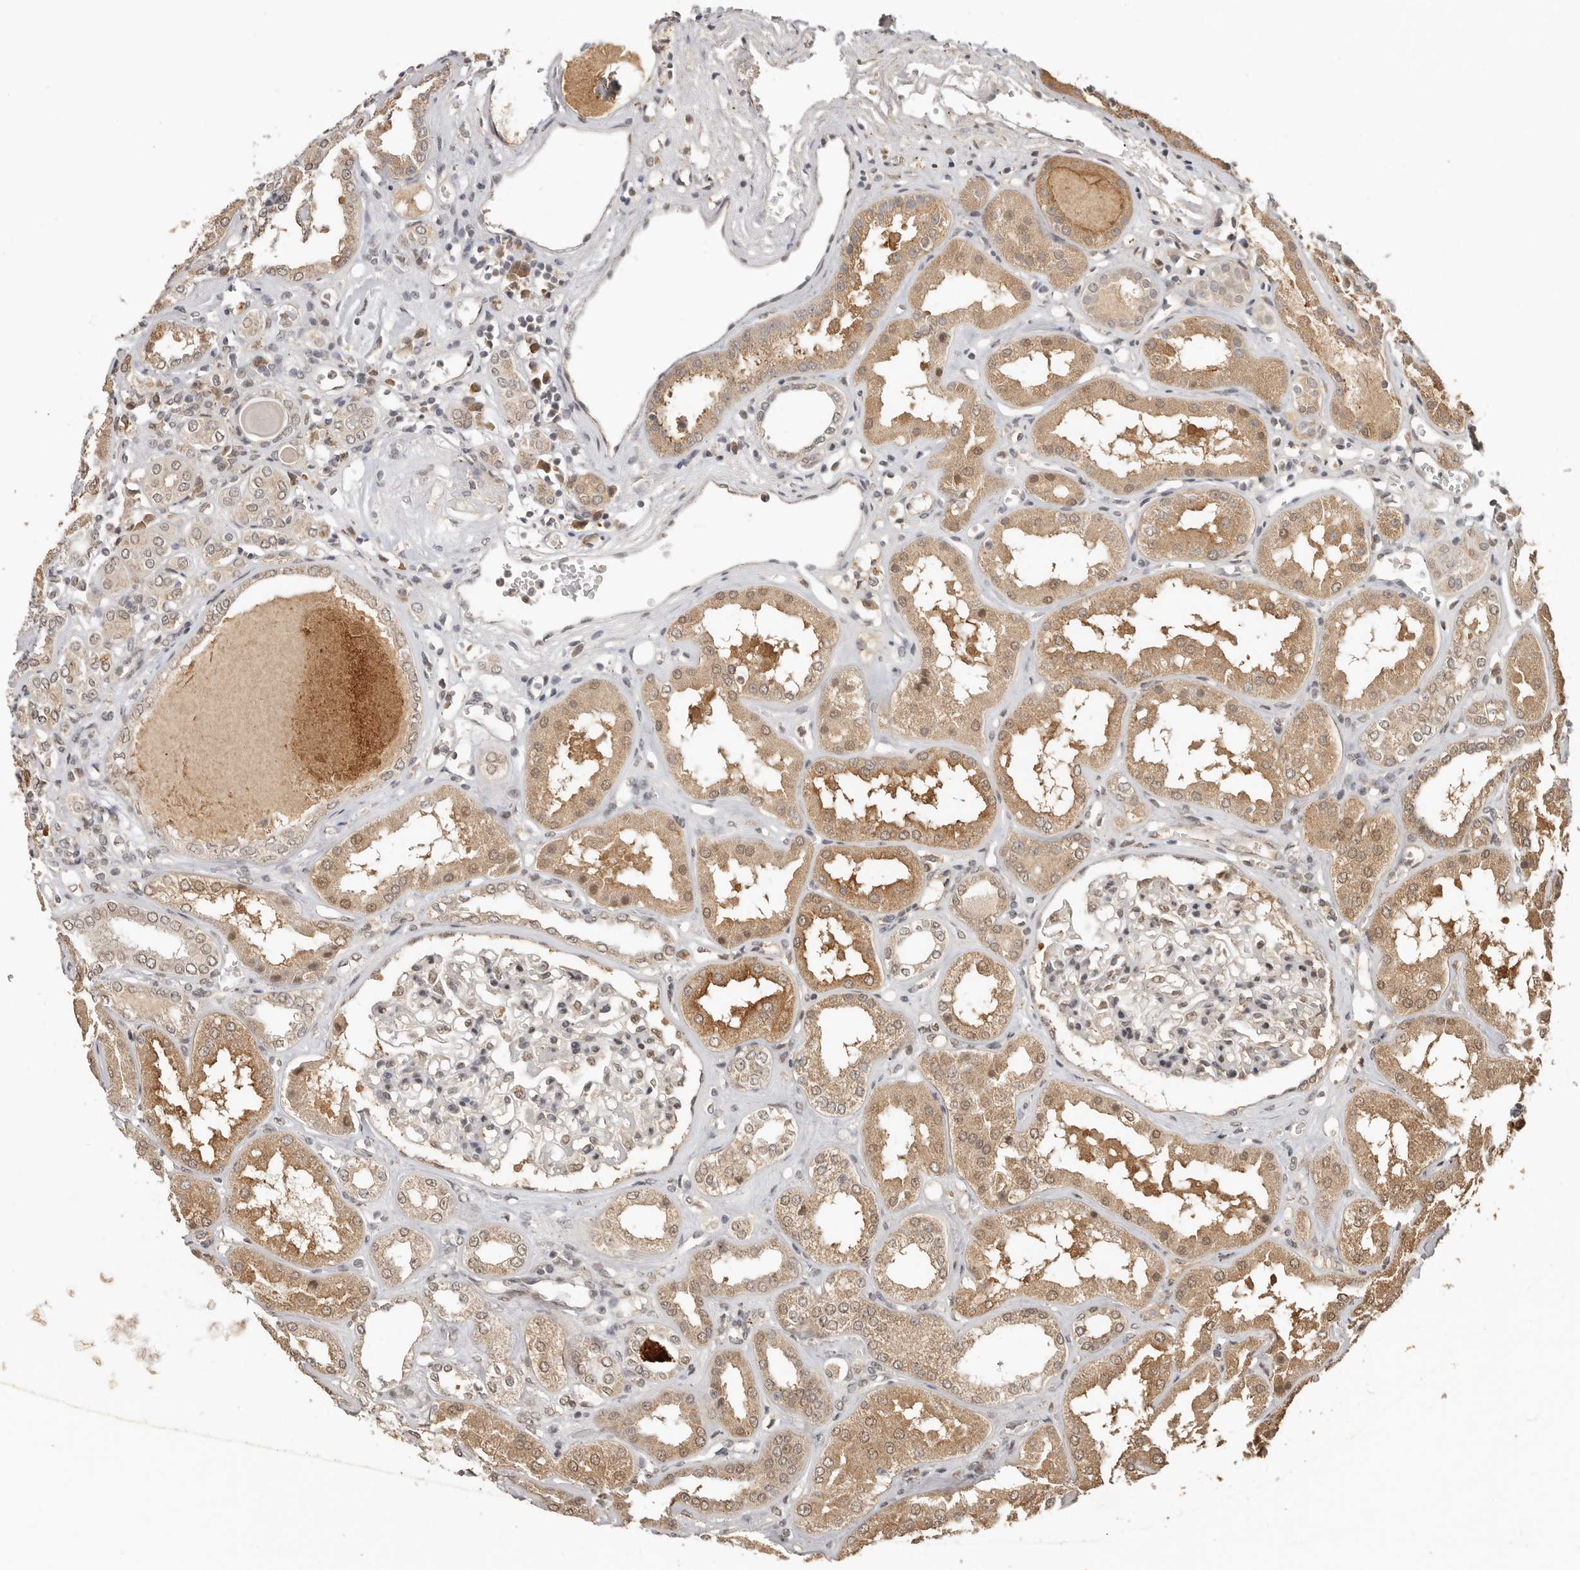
{"staining": {"intensity": "weak", "quantity": "<25%", "location": "nuclear"}, "tissue": "kidney", "cell_type": "Cells in glomeruli", "image_type": "normal", "snomed": [{"axis": "morphology", "description": "Normal tissue, NOS"}, {"axis": "topography", "description": "Kidney"}], "caption": "An image of human kidney is negative for staining in cells in glomeruli. The staining is performed using DAB (3,3'-diaminobenzidine) brown chromogen with nuclei counter-stained in using hematoxylin.", "gene": "SEC14L1", "patient": {"sex": "female", "age": 56}}